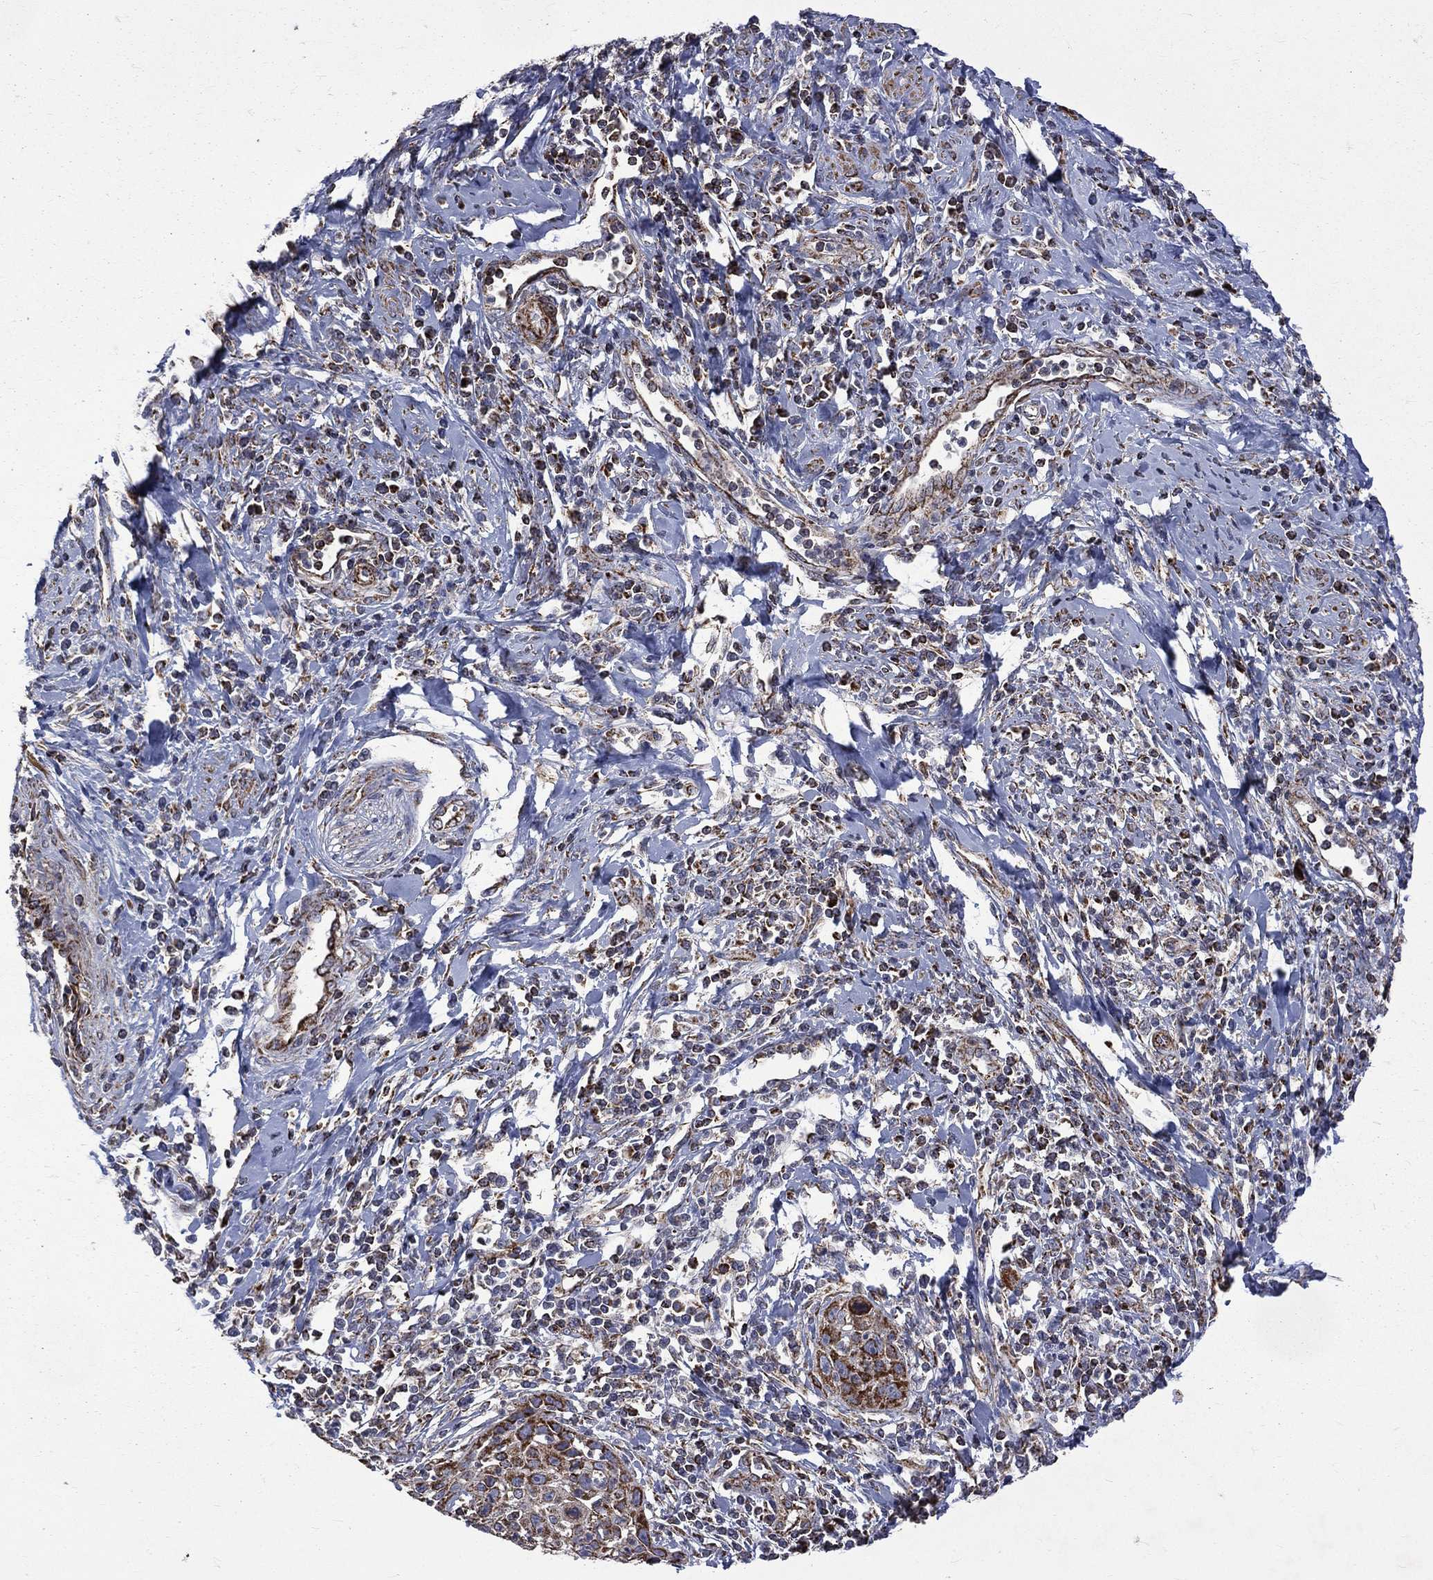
{"staining": {"intensity": "moderate", "quantity": "25%-75%", "location": "cytoplasmic/membranous"}, "tissue": "cervical cancer", "cell_type": "Tumor cells", "image_type": "cancer", "snomed": [{"axis": "morphology", "description": "Squamous cell carcinoma, NOS"}, {"axis": "topography", "description": "Cervix"}], "caption": "Cervical cancer (squamous cell carcinoma) was stained to show a protein in brown. There is medium levels of moderate cytoplasmic/membranous staining in approximately 25%-75% of tumor cells. (Stains: DAB in brown, nuclei in blue, Microscopy: brightfield microscopy at high magnification).", "gene": "GOT2", "patient": {"sex": "female", "age": 26}}